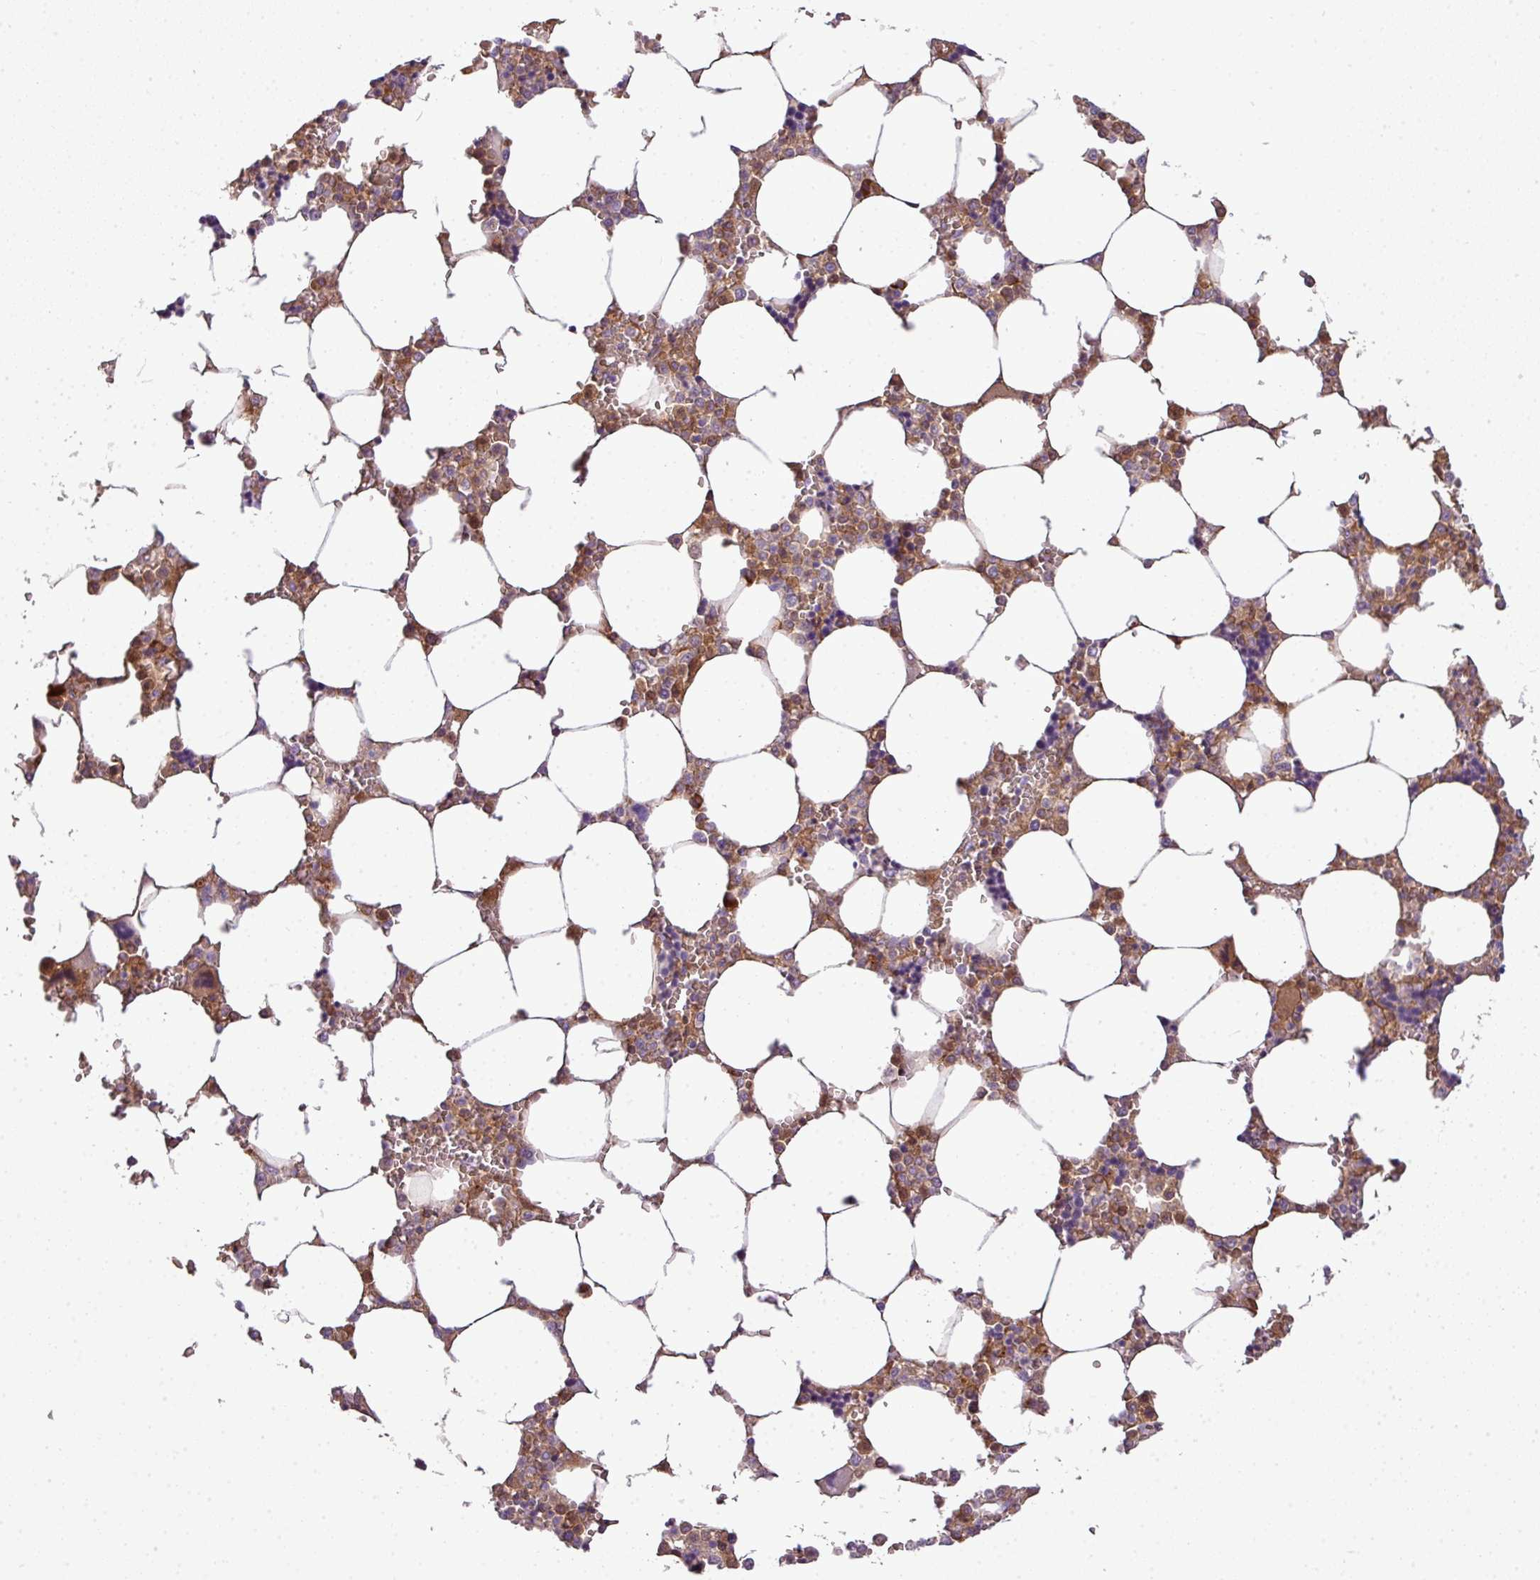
{"staining": {"intensity": "moderate", "quantity": "25%-75%", "location": "cytoplasmic/membranous"}, "tissue": "bone marrow", "cell_type": "Hematopoietic cells", "image_type": "normal", "snomed": [{"axis": "morphology", "description": "Normal tissue, NOS"}, {"axis": "topography", "description": "Bone marrow"}], "caption": "A high-resolution image shows IHC staining of normal bone marrow, which displays moderate cytoplasmic/membranous staining in approximately 25%-75% of hematopoietic cells. The protein is shown in brown color, while the nuclei are stained blue.", "gene": "C4A", "patient": {"sex": "male", "age": 64}}